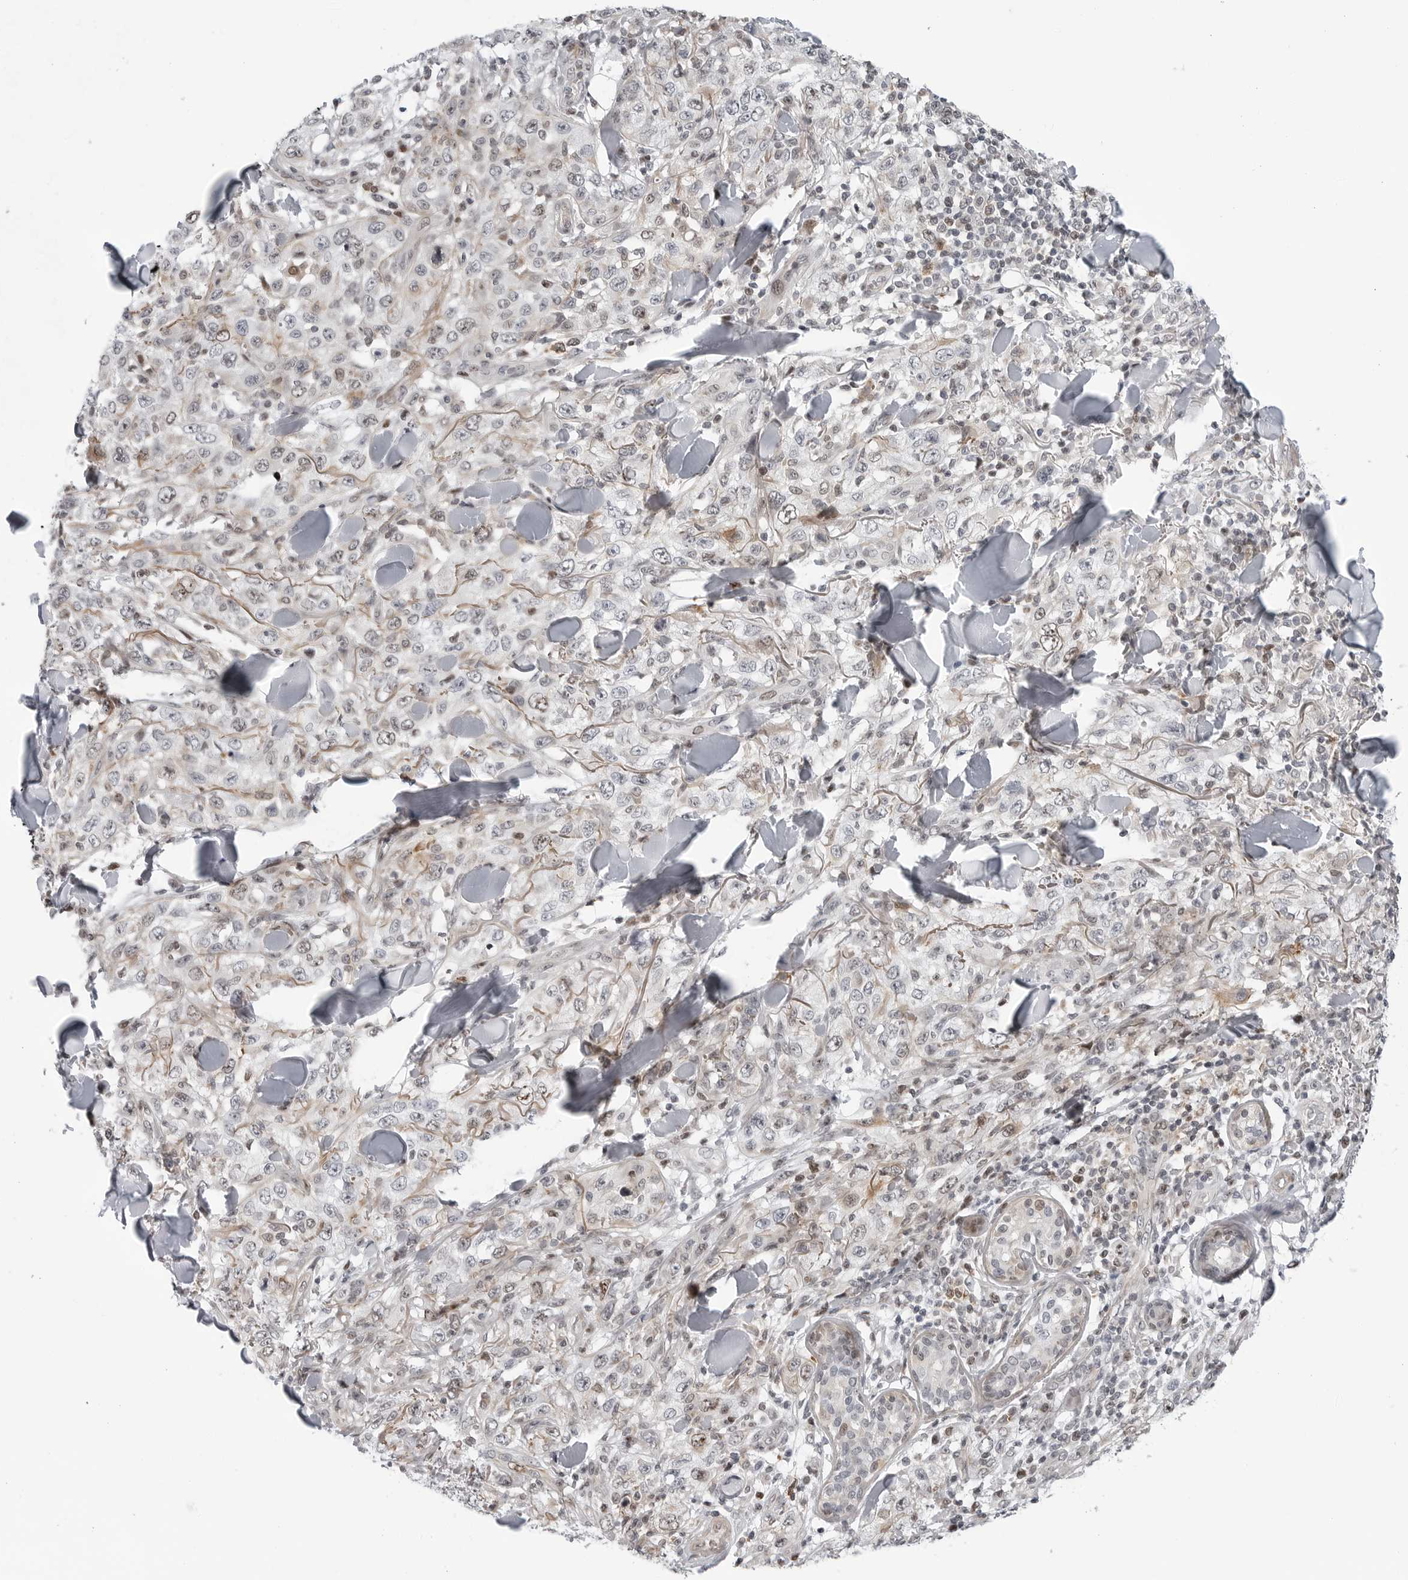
{"staining": {"intensity": "weak", "quantity": "<25%", "location": "cytoplasmic/membranous,nuclear"}, "tissue": "skin cancer", "cell_type": "Tumor cells", "image_type": "cancer", "snomed": [{"axis": "morphology", "description": "Squamous cell carcinoma, NOS"}, {"axis": "topography", "description": "Skin"}], "caption": "Immunohistochemistry of human squamous cell carcinoma (skin) displays no staining in tumor cells. (Immunohistochemistry (ihc), brightfield microscopy, high magnification).", "gene": "FAM135B", "patient": {"sex": "female", "age": 88}}